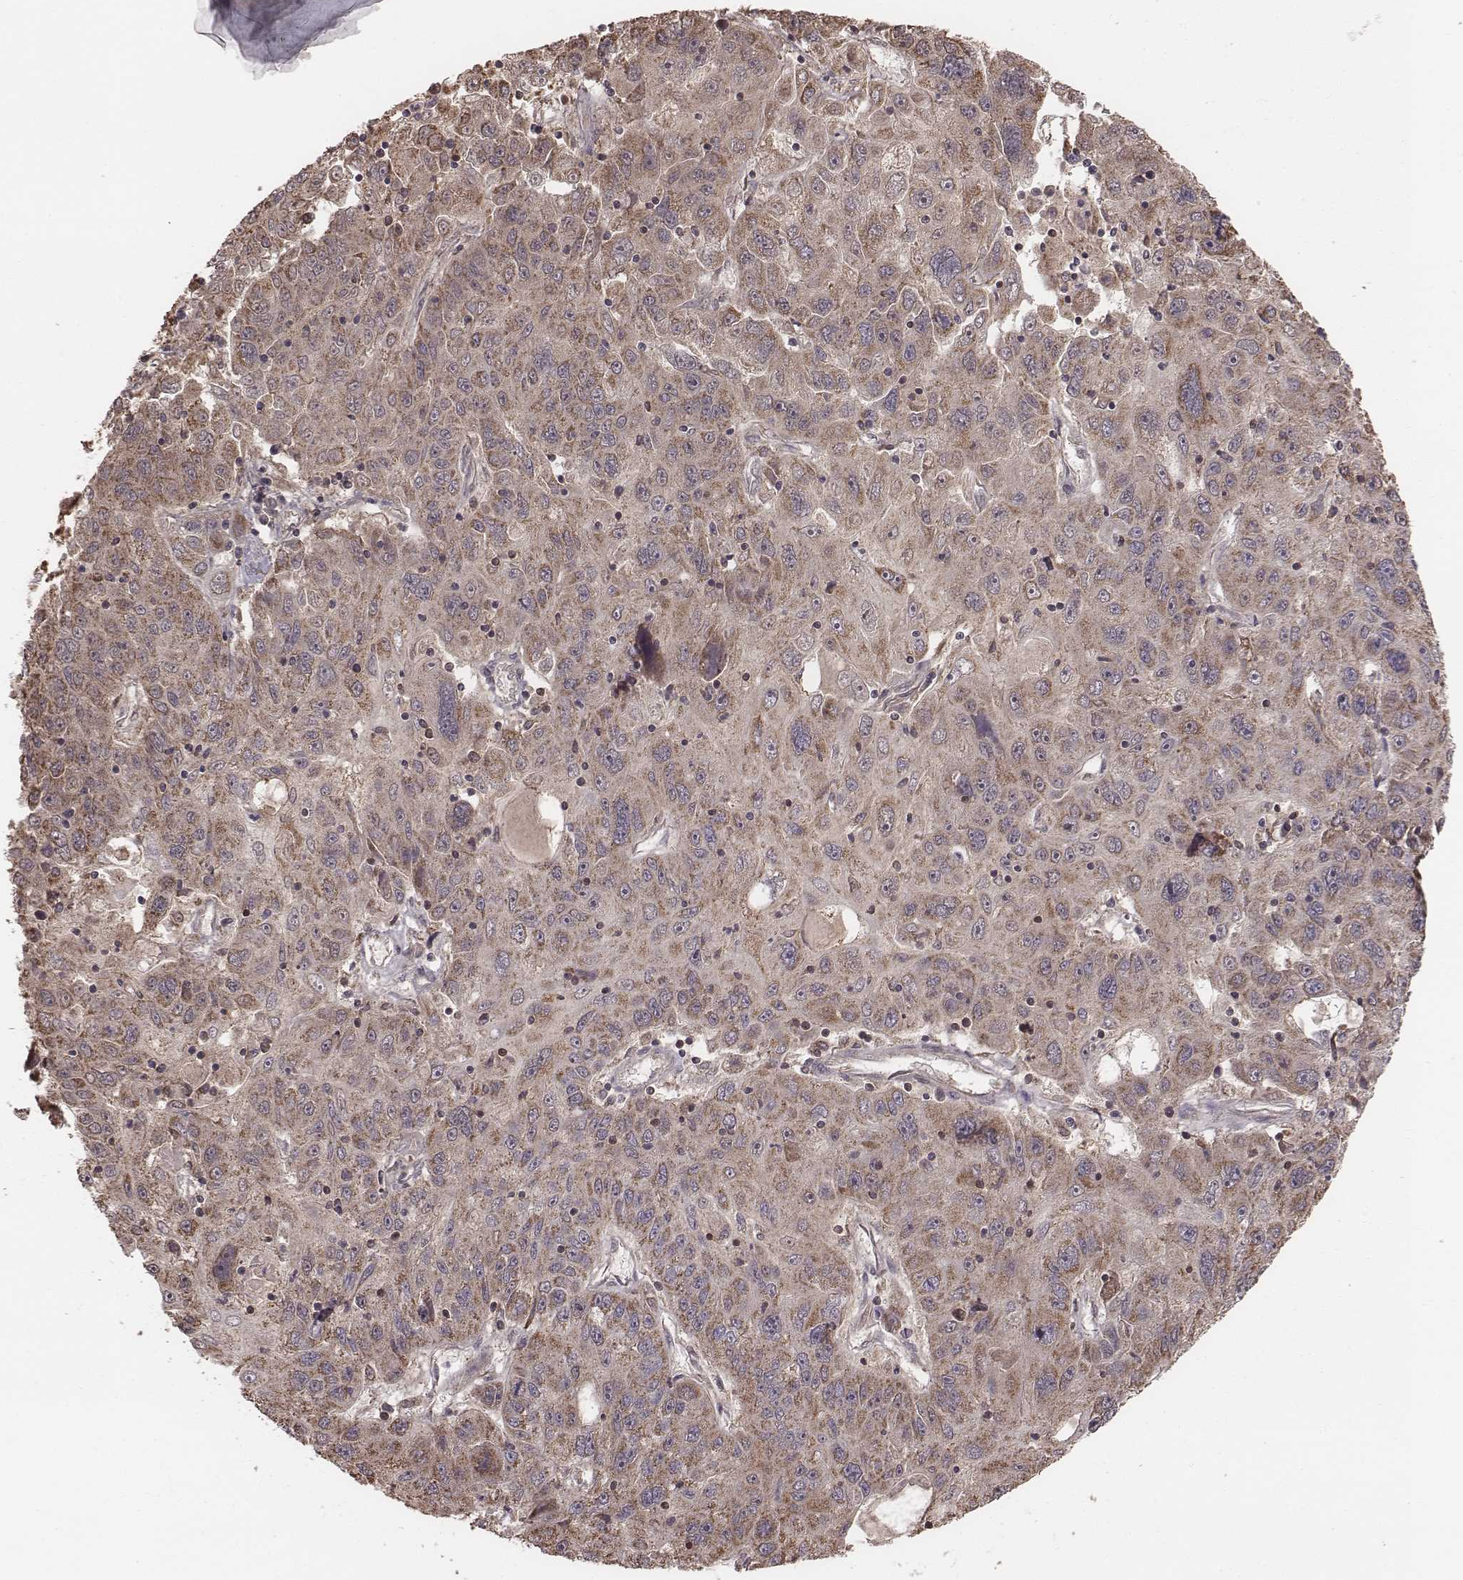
{"staining": {"intensity": "moderate", "quantity": ">75%", "location": "cytoplasmic/membranous"}, "tissue": "stomach cancer", "cell_type": "Tumor cells", "image_type": "cancer", "snomed": [{"axis": "morphology", "description": "Adenocarcinoma, NOS"}, {"axis": "topography", "description": "Stomach"}], "caption": "Adenocarcinoma (stomach) stained with a brown dye reveals moderate cytoplasmic/membranous positive staining in approximately >75% of tumor cells.", "gene": "PDCD2L", "patient": {"sex": "male", "age": 56}}